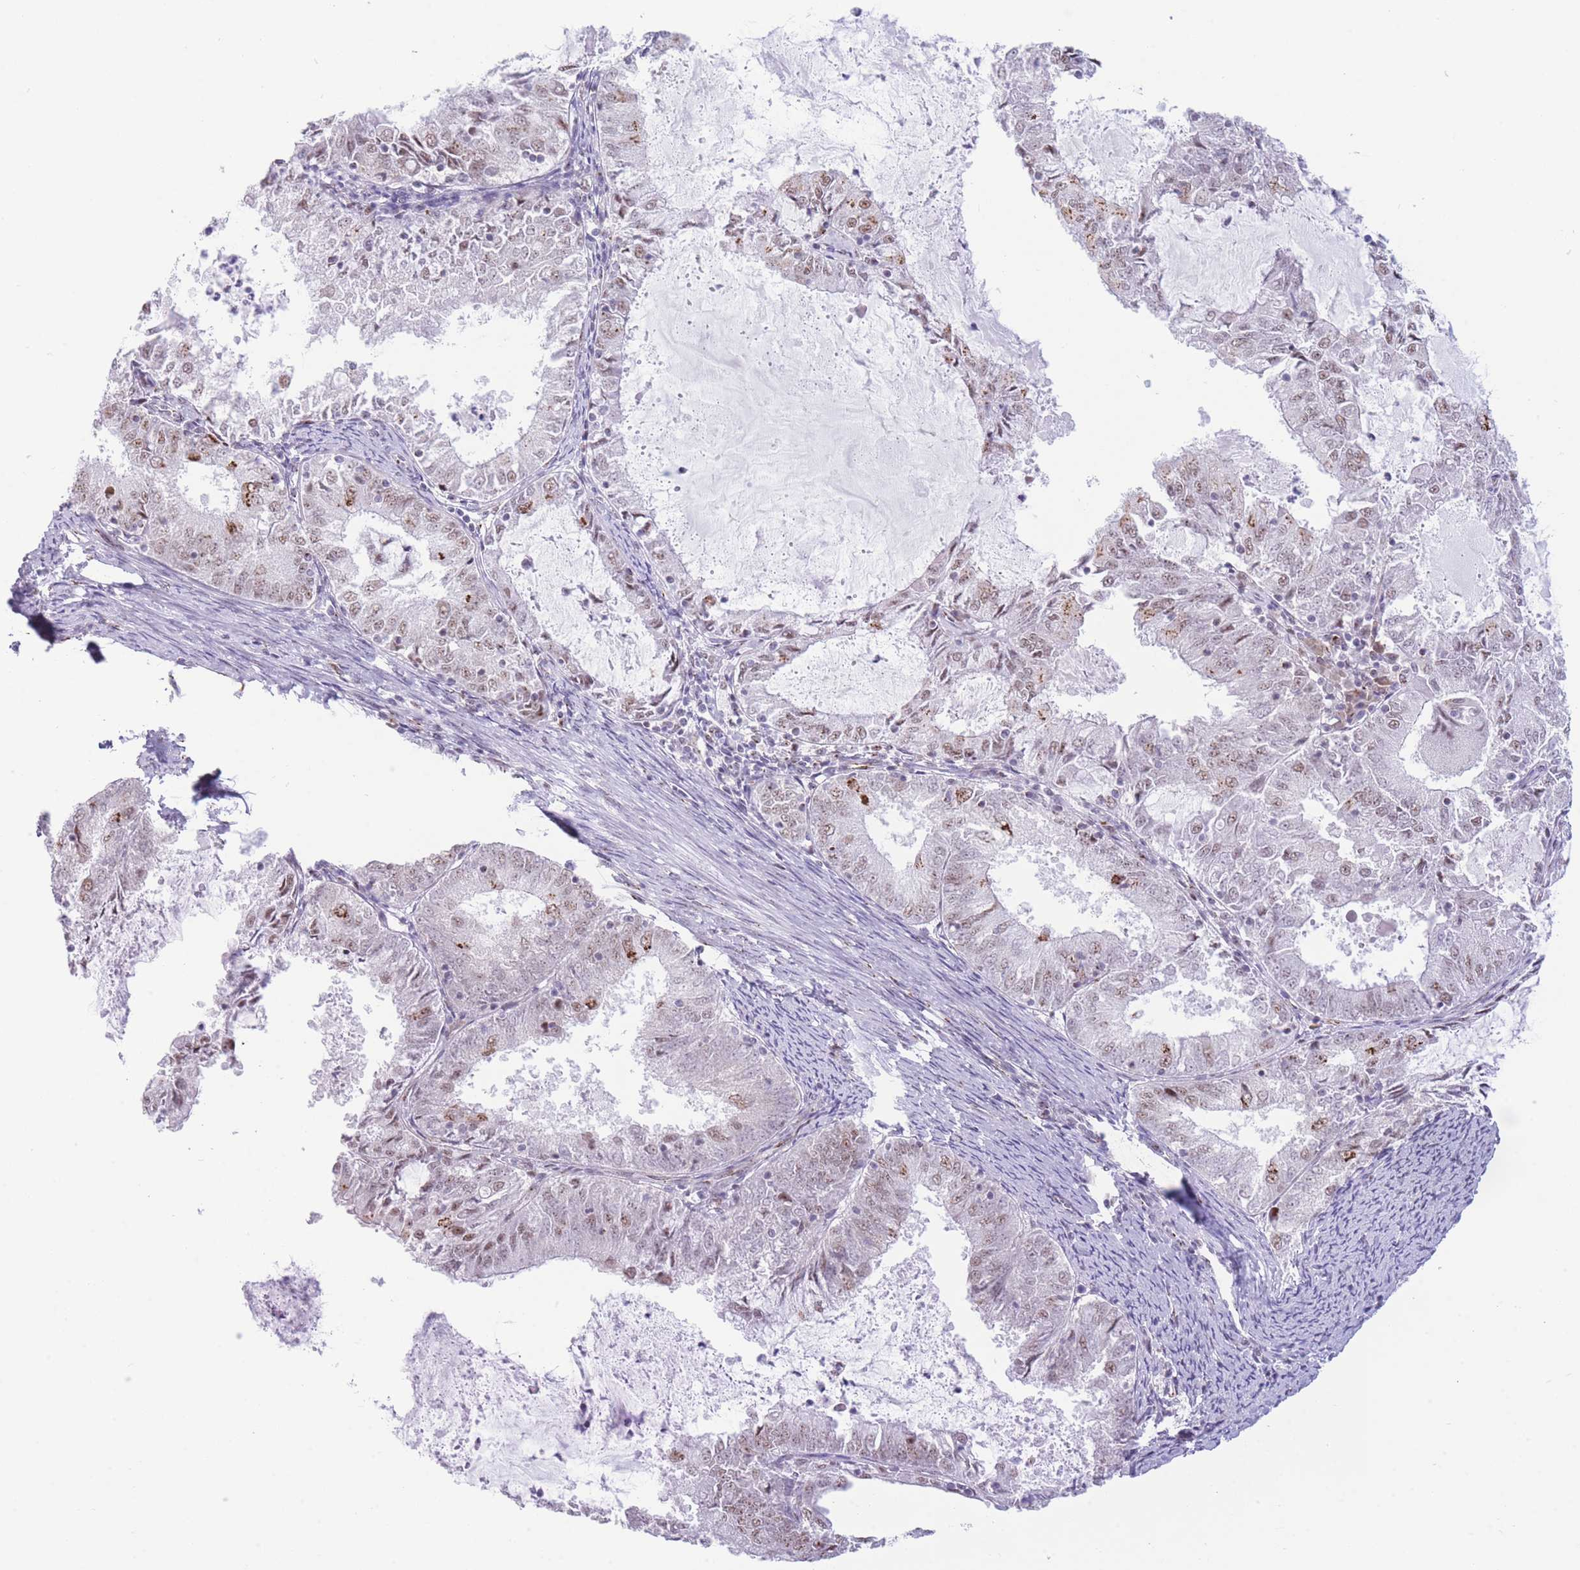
{"staining": {"intensity": "moderate", "quantity": "<25%", "location": "nuclear"}, "tissue": "endometrial cancer", "cell_type": "Tumor cells", "image_type": "cancer", "snomed": [{"axis": "morphology", "description": "Adenocarcinoma, NOS"}, {"axis": "topography", "description": "Endometrium"}], "caption": "Immunohistochemistry micrograph of adenocarcinoma (endometrial) stained for a protein (brown), which exhibits low levels of moderate nuclear positivity in approximately <25% of tumor cells.", "gene": "INO80C", "patient": {"sex": "female", "age": 57}}